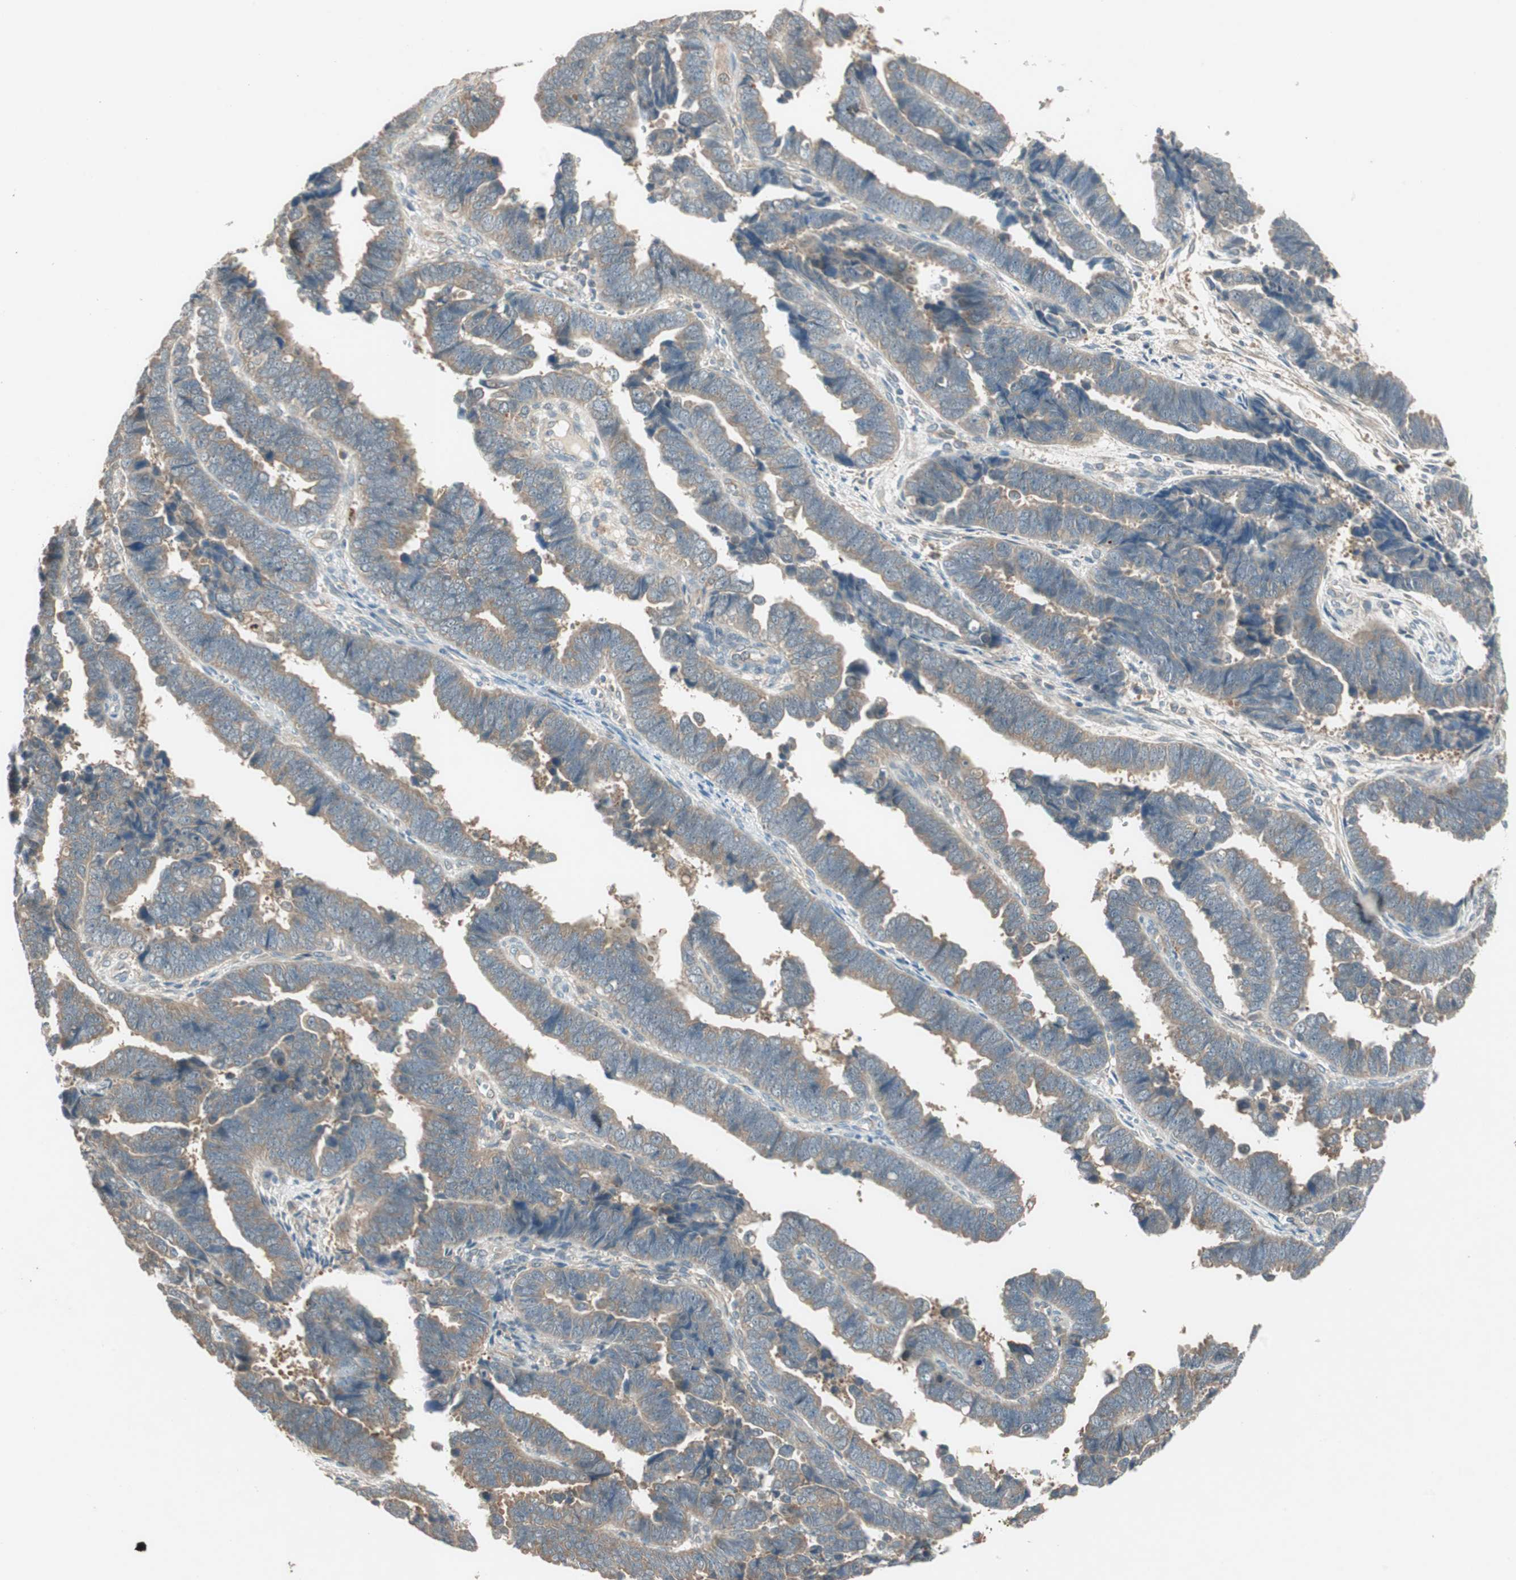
{"staining": {"intensity": "weak", "quantity": ">75%", "location": "cytoplasmic/membranous"}, "tissue": "endometrial cancer", "cell_type": "Tumor cells", "image_type": "cancer", "snomed": [{"axis": "morphology", "description": "Adenocarcinoma, NOS"}, {"axis": "topography", "description": "Endometrium"}], "caption": "Brown immunohistochemical staining in adenocarcinoma (endometrial) demonstrates weak cytoplasmic/membranous staining in about >75% of tumor cells. (DAB = brown stain, brightfield microscopy at high magnification).", "gene": "NCLN", "patient": {"sex": "female", "age": 75}}